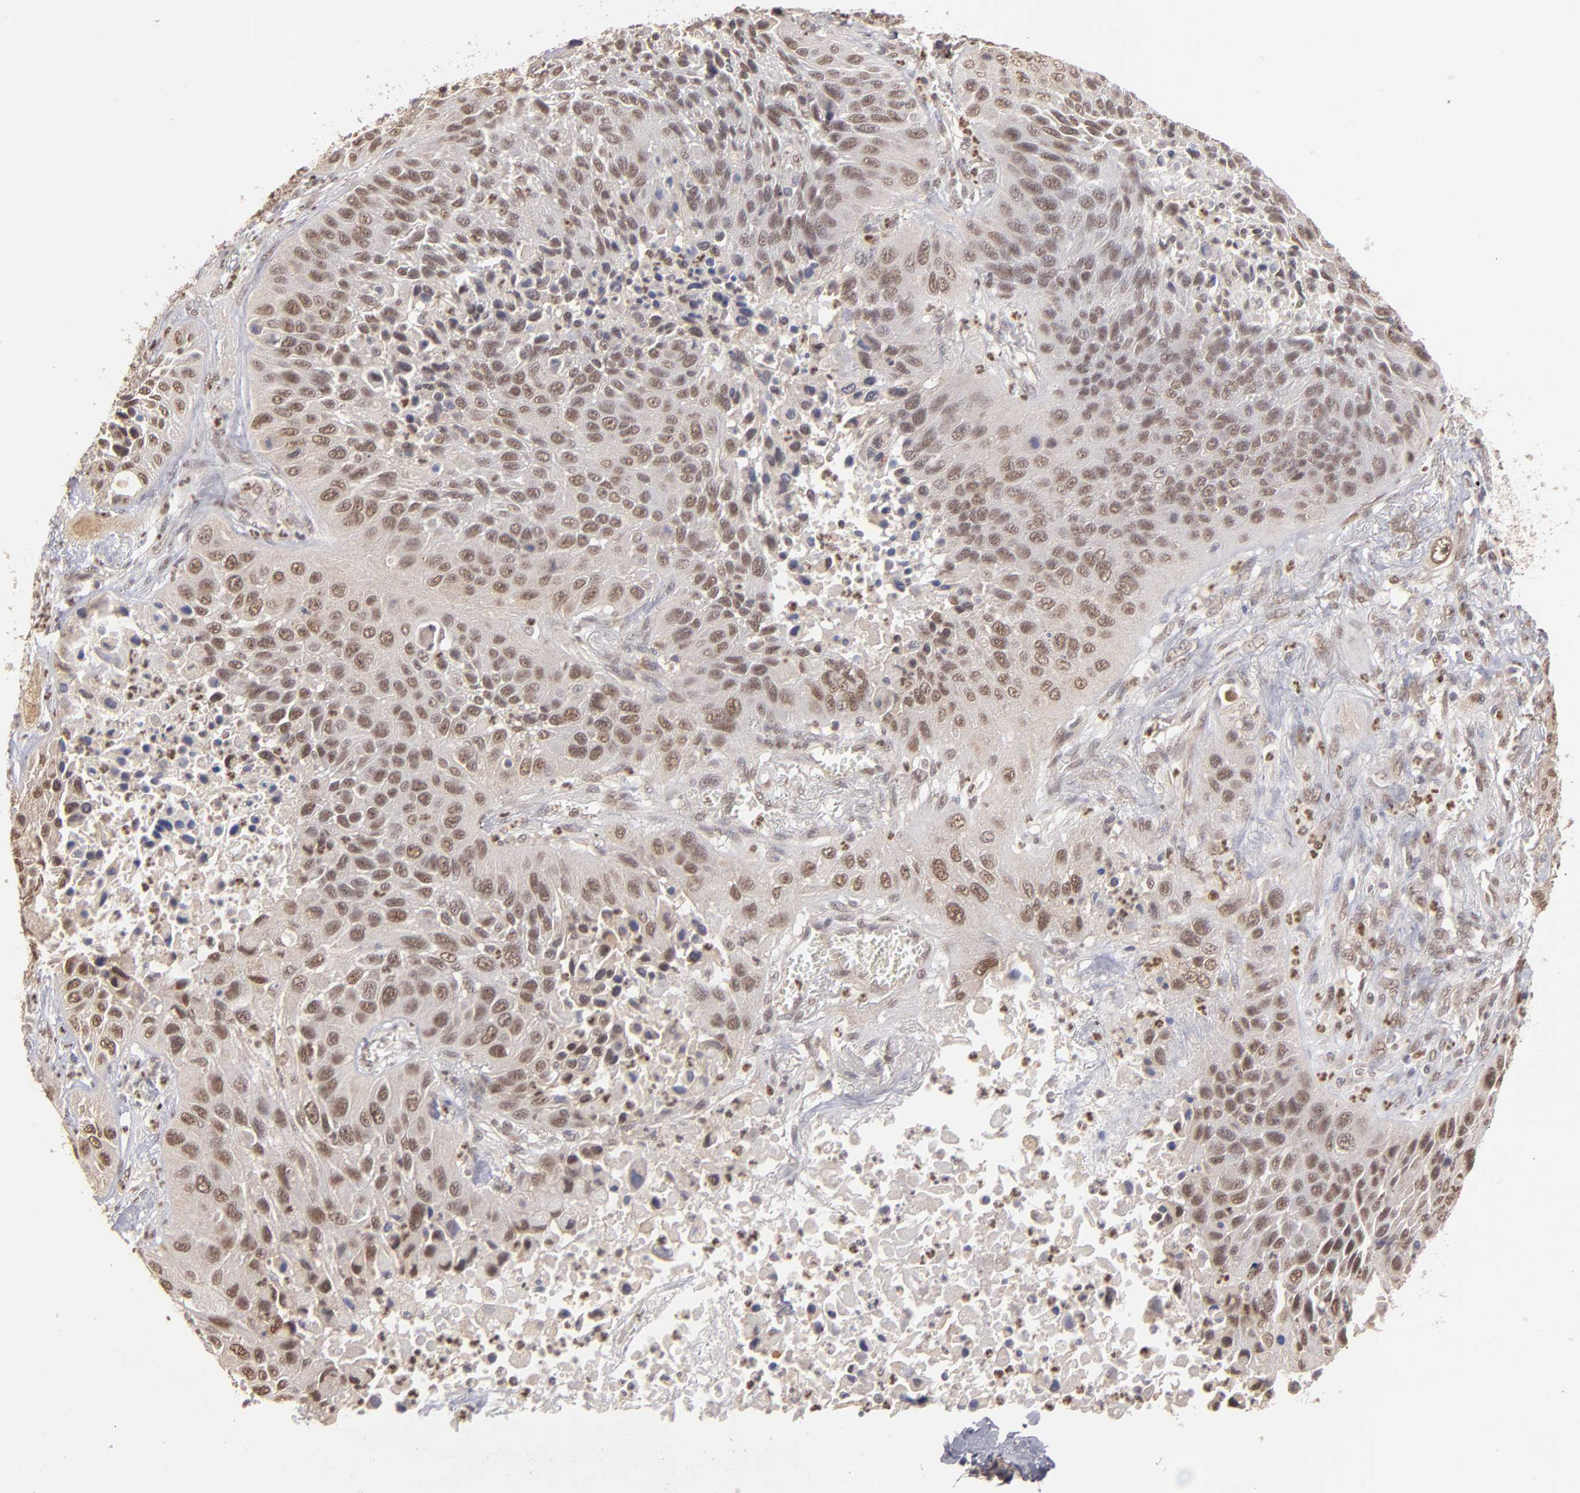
{"staining": {"intensity": "moderate", "quantity": ">75%", "location": "nuclear"}, "tissue": "lung cancer", "cell_type": "Tumor cells", "image_type": "cancer", "snomed": [{"axis": "morphology", "description": "Squamous cell carcinoma, NOS"}, {"axis": "topography", "description": "Lung"}], "caption": "Lung cancer (squamous cell carcinoma) stained with immunohistochemistry reveals moderate nuclear expression in about >75% of tumor cells.", "gene": "NFE2", "patient": {"sex": "female", "age": 76}}